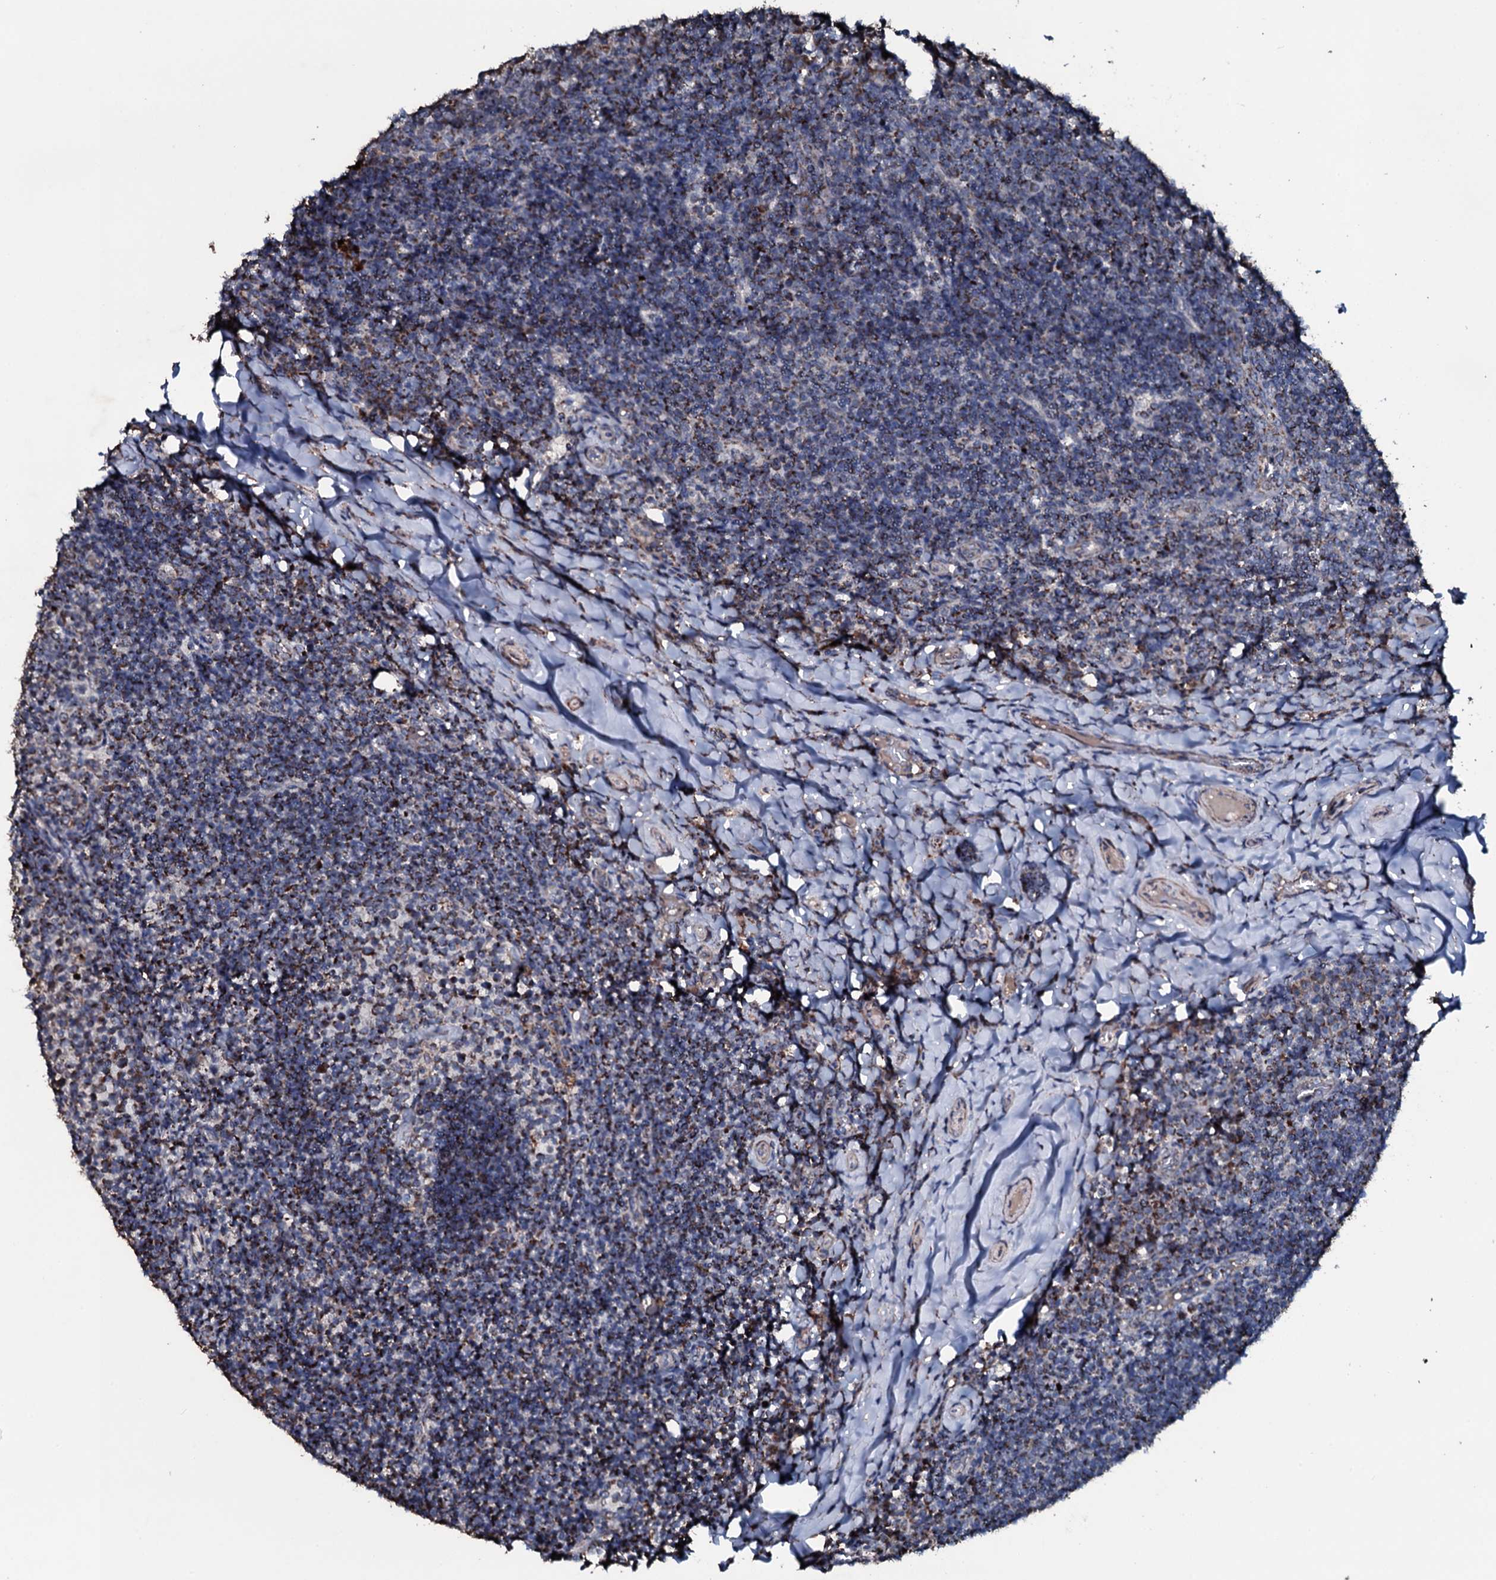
{"staining": {"intensity": "moderate", "quantity": "<25%", "location": "cytoplasmic/membranous"}, "tissue": "tonsil", "cell_type": "Germinal center cells", "image_type": "normal", "snomed": [{"axis": "morphology", "description": "Normal tissue, NOS"}, {"axis": "topography", "description": "Tonsil"}], "caption": "Tonsil stained with a brown dye displays moderate cytoplasmic/membranous positive expression in approximately <25% of germinal center cells.", "gene": "DYNC2I2", "patient": {"sex": "female", "age": 10}}